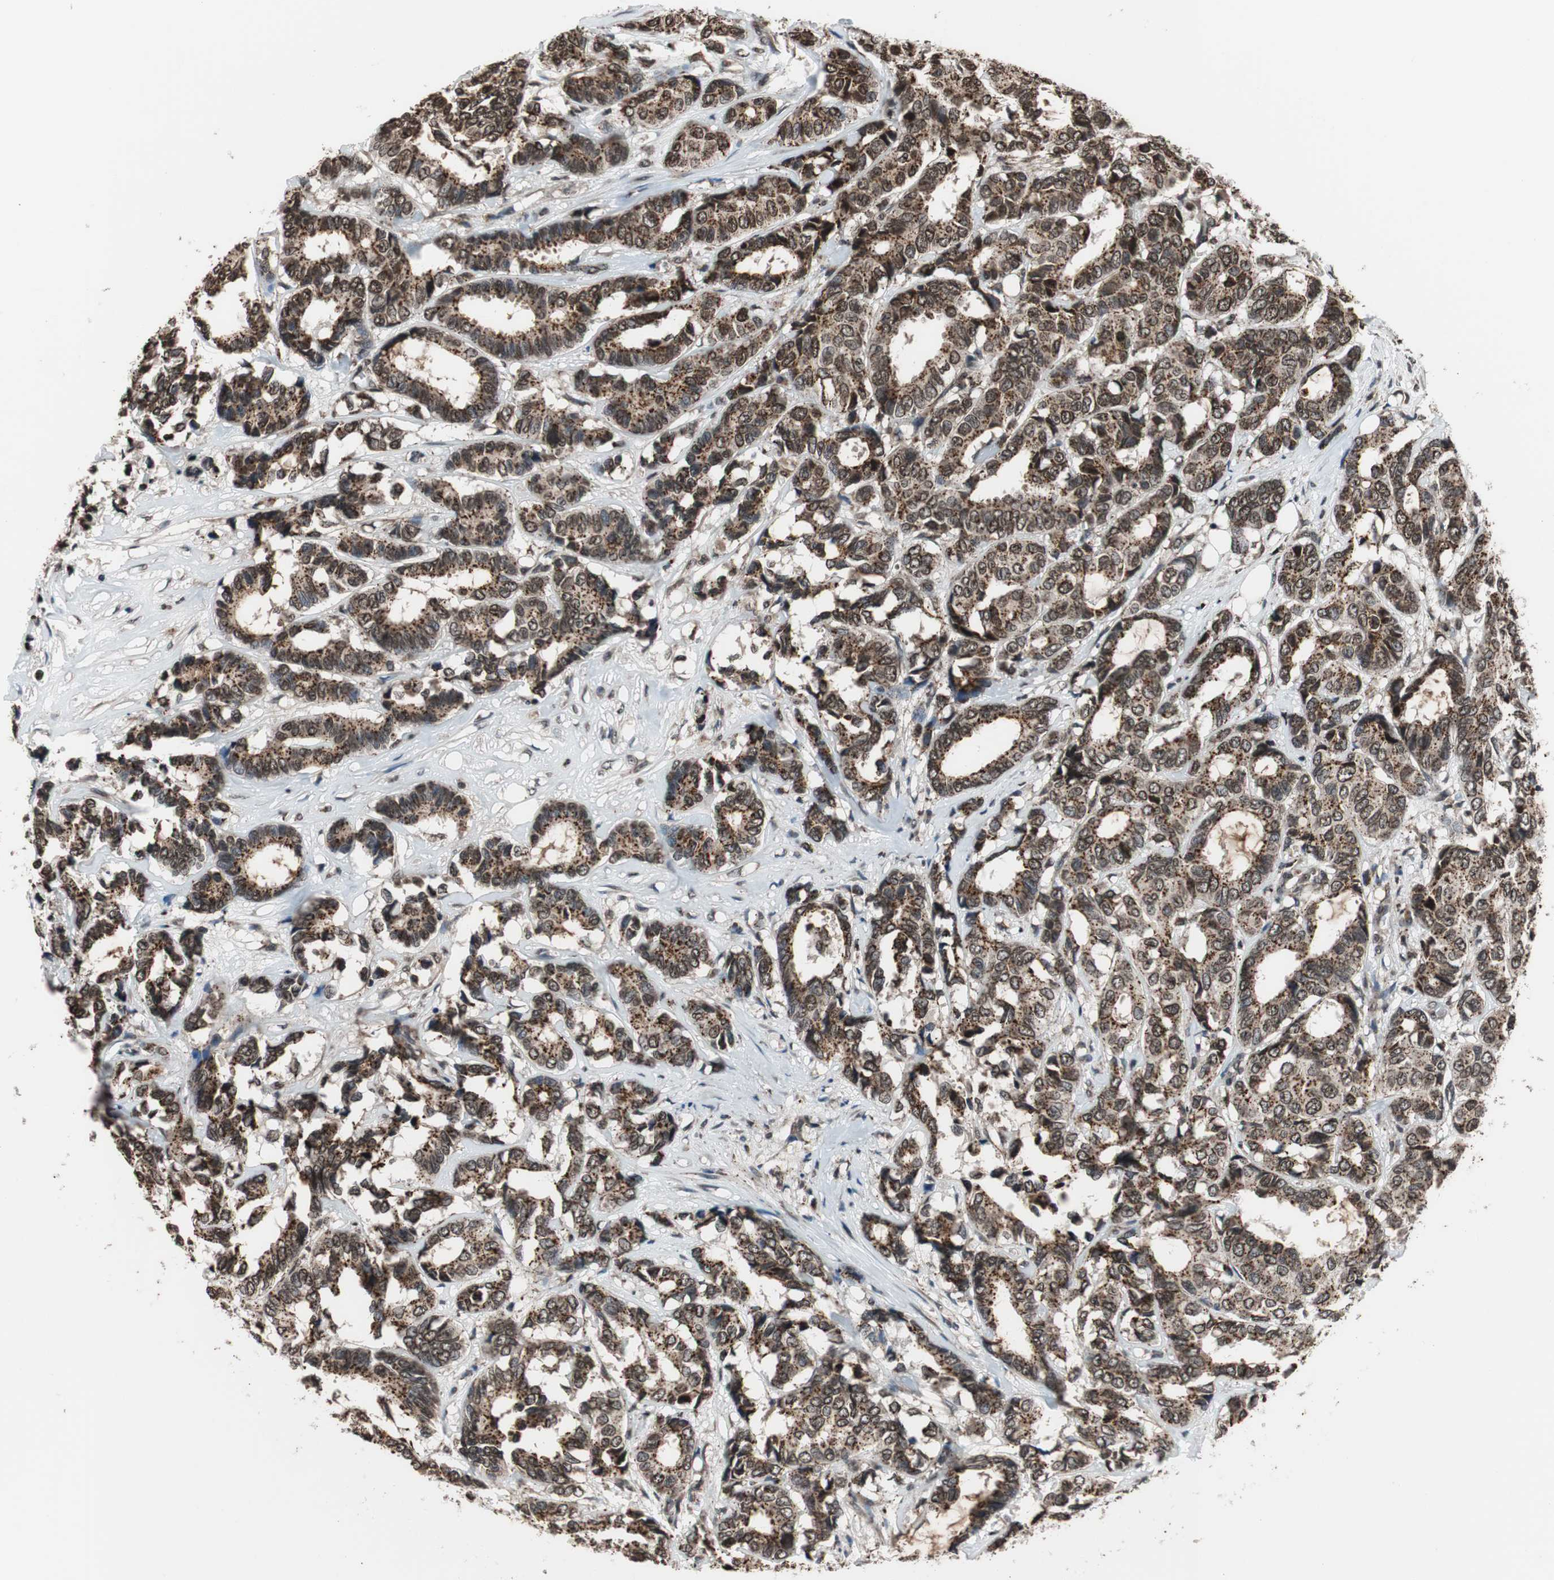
{"staining": {"intensity": "moderate", "quantity": "25%-75%", "location": "cytoplasmic/membranous,nuclear"}, "tissue": "breast cancer", "cell_type": "Tumor cells", "image_type": "cancer", "snomed": [{"axis": "morphology", "description": "Duct carcinoma"}, {"axis": "topography", "description": "Breast"}], "caption": "Brown immunohistochemical staining in breast cancer reveals moderate cytoplasmic/membranous and nuclear expression in about 25%-75% of tumor cells.", "gene": "RFC1", "patient": {"sex": "female", "age": 87}}